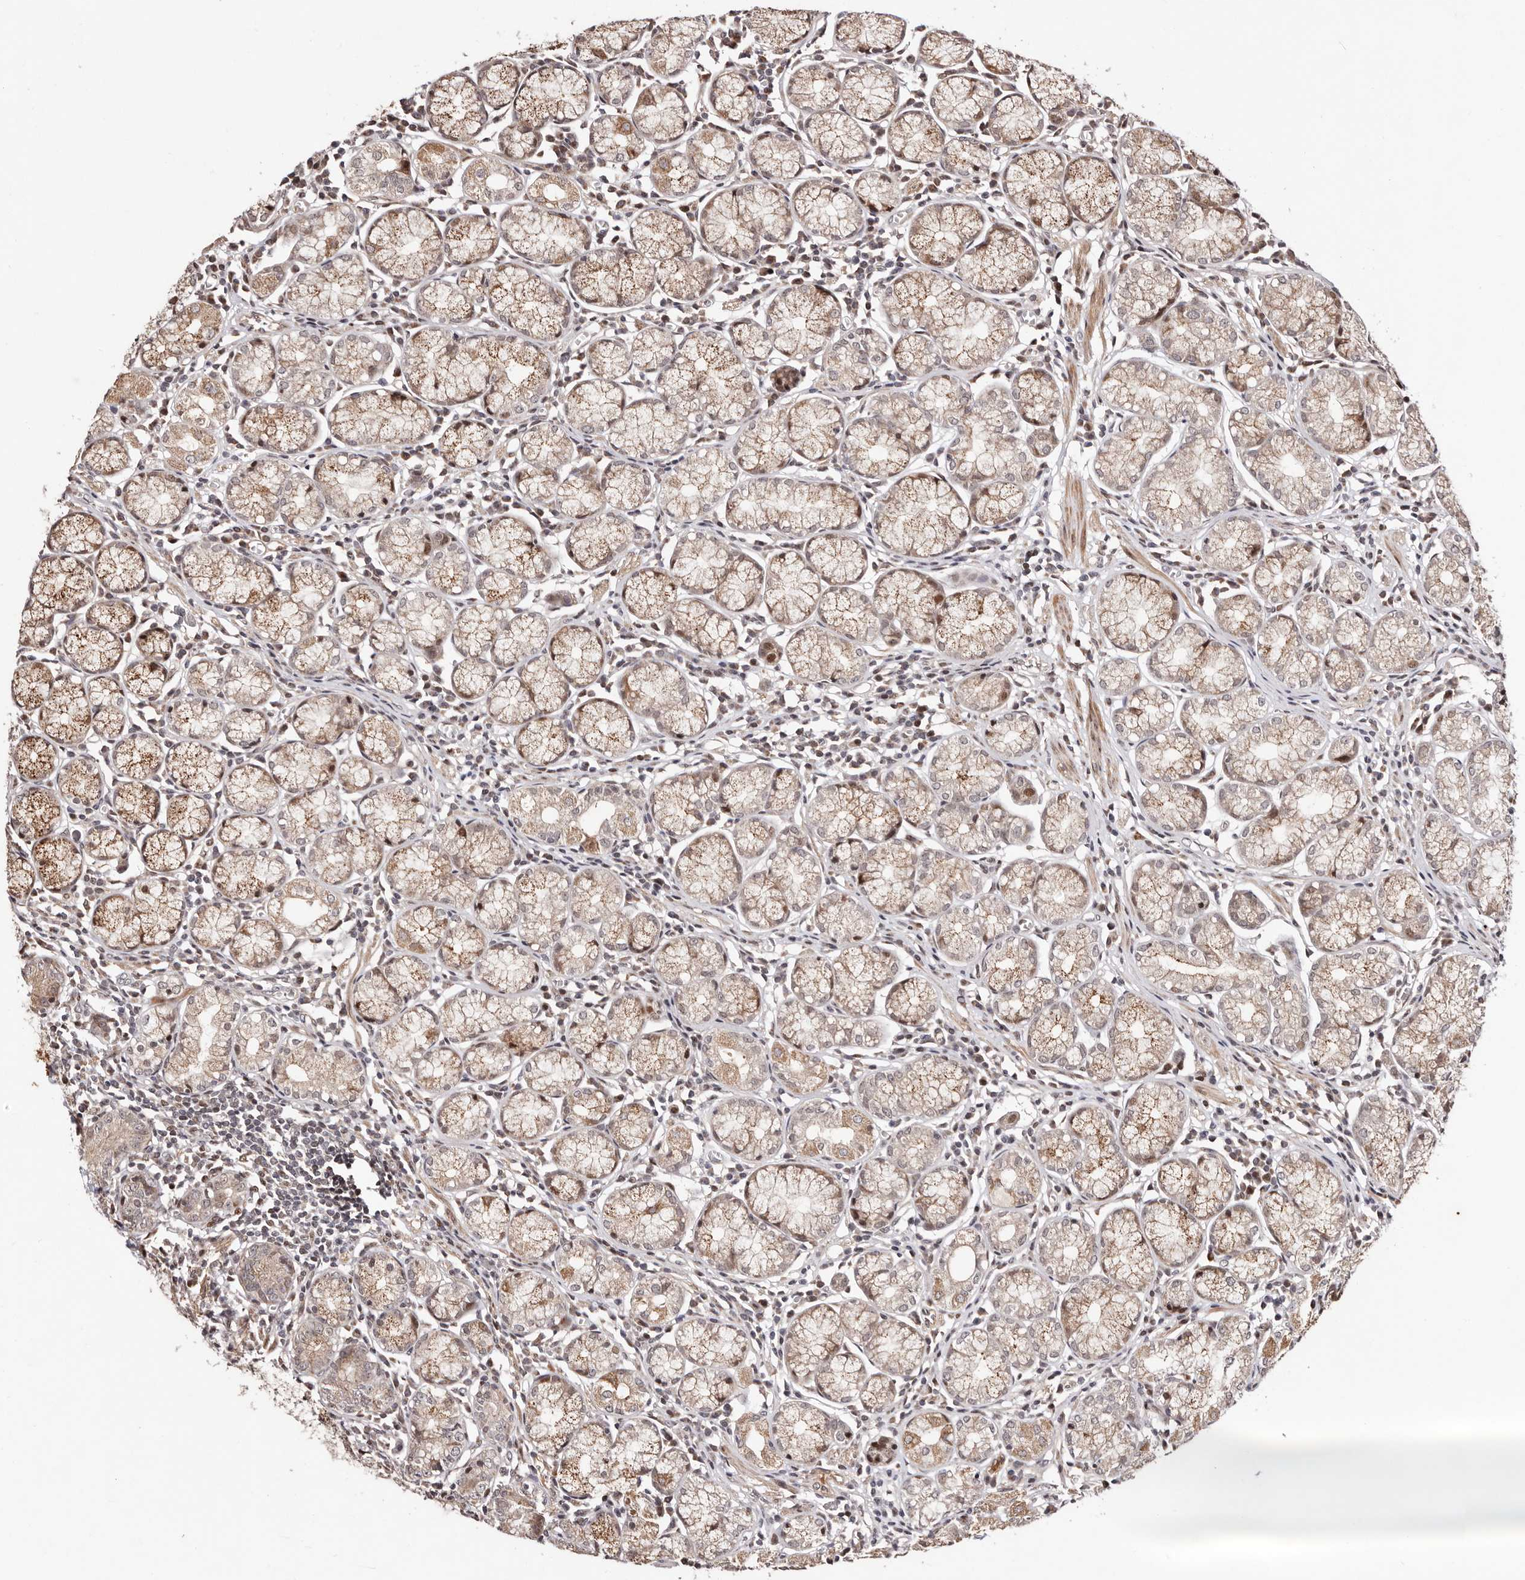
{"staining": {"intensity": "moderate", "quantity": "25%-75%", "location": "cytoplasmic/membranous,nuclear"}, "tissue": "stomach", "cell_type": "Glandular cells", "image_type": "normal", "snomed": [{"axis": "morphology", "description": "Normal tissue, NOS"}, {"axis": "topography", "description": "Stomach"}], "caption": "A histopathology image of stomach stained for a protein shows moderate cytoplasmic/membranous,nuclear brown staining in glandular cells. (DAB = brown stain, brightfield microscopy at high magnification).", "gene": "HIVEP3", "patient": {"sex": "male", "age": 55}}